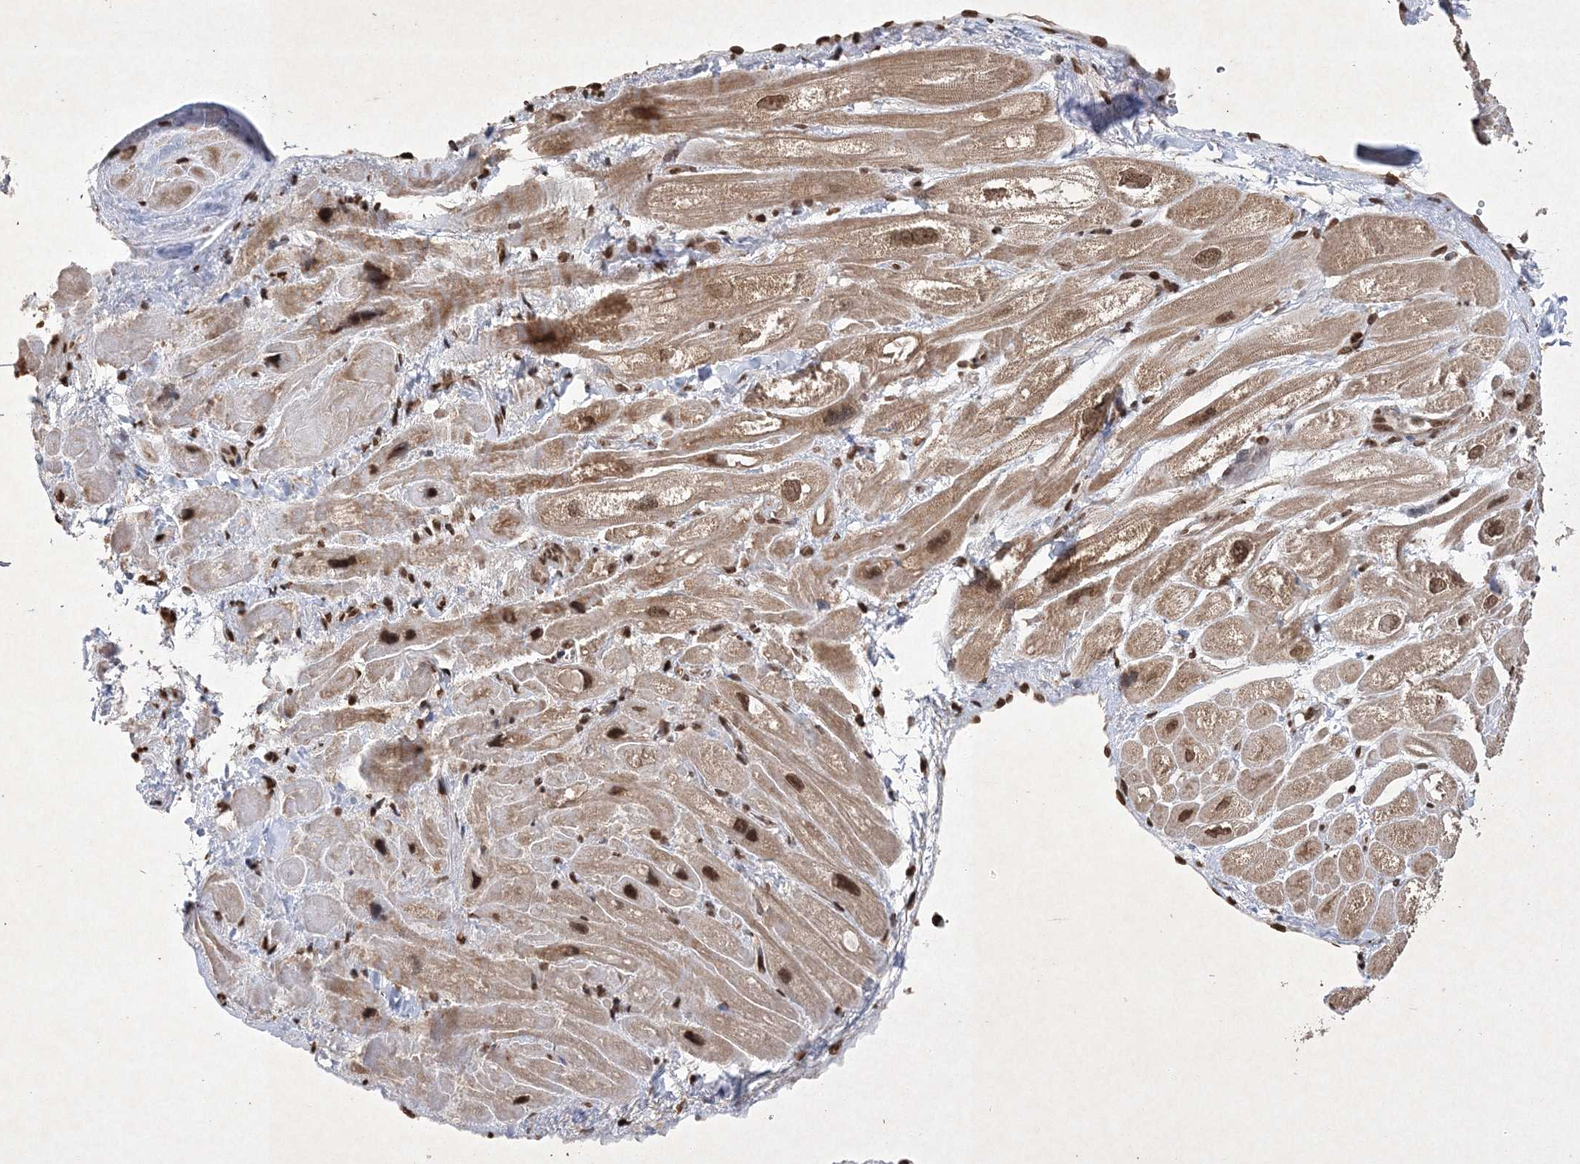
{"staining": {"intensity": "moderate", "quantity": ">75%", "location": "cytoplasmic/membranous,nuclear"}, "tissue": "heart muscle", "cell_type": "Cardiomyocytes", "image_type": "normal", "snomed": [{"axis": "morphology", "description": "Normal tissue, NOS"}, {"axis": "topography", "description": "Heart"}], "caption": "Immunohistochemistry (IHC) staining of unremarkable heart muscle, which displays medium levels of moderate cytoplasmic/membranous,nuclear staining in about >75% of cardiomyocytes indicating moderate cytoplasmic/membranous,nuclear protein staining. The staining was performed using DAB (brown) for protein detection and nuclei were counterstained in hematoxylin (blue).", "gene": "NEDD9", "patient": {"sex": "male", "age": 49}}